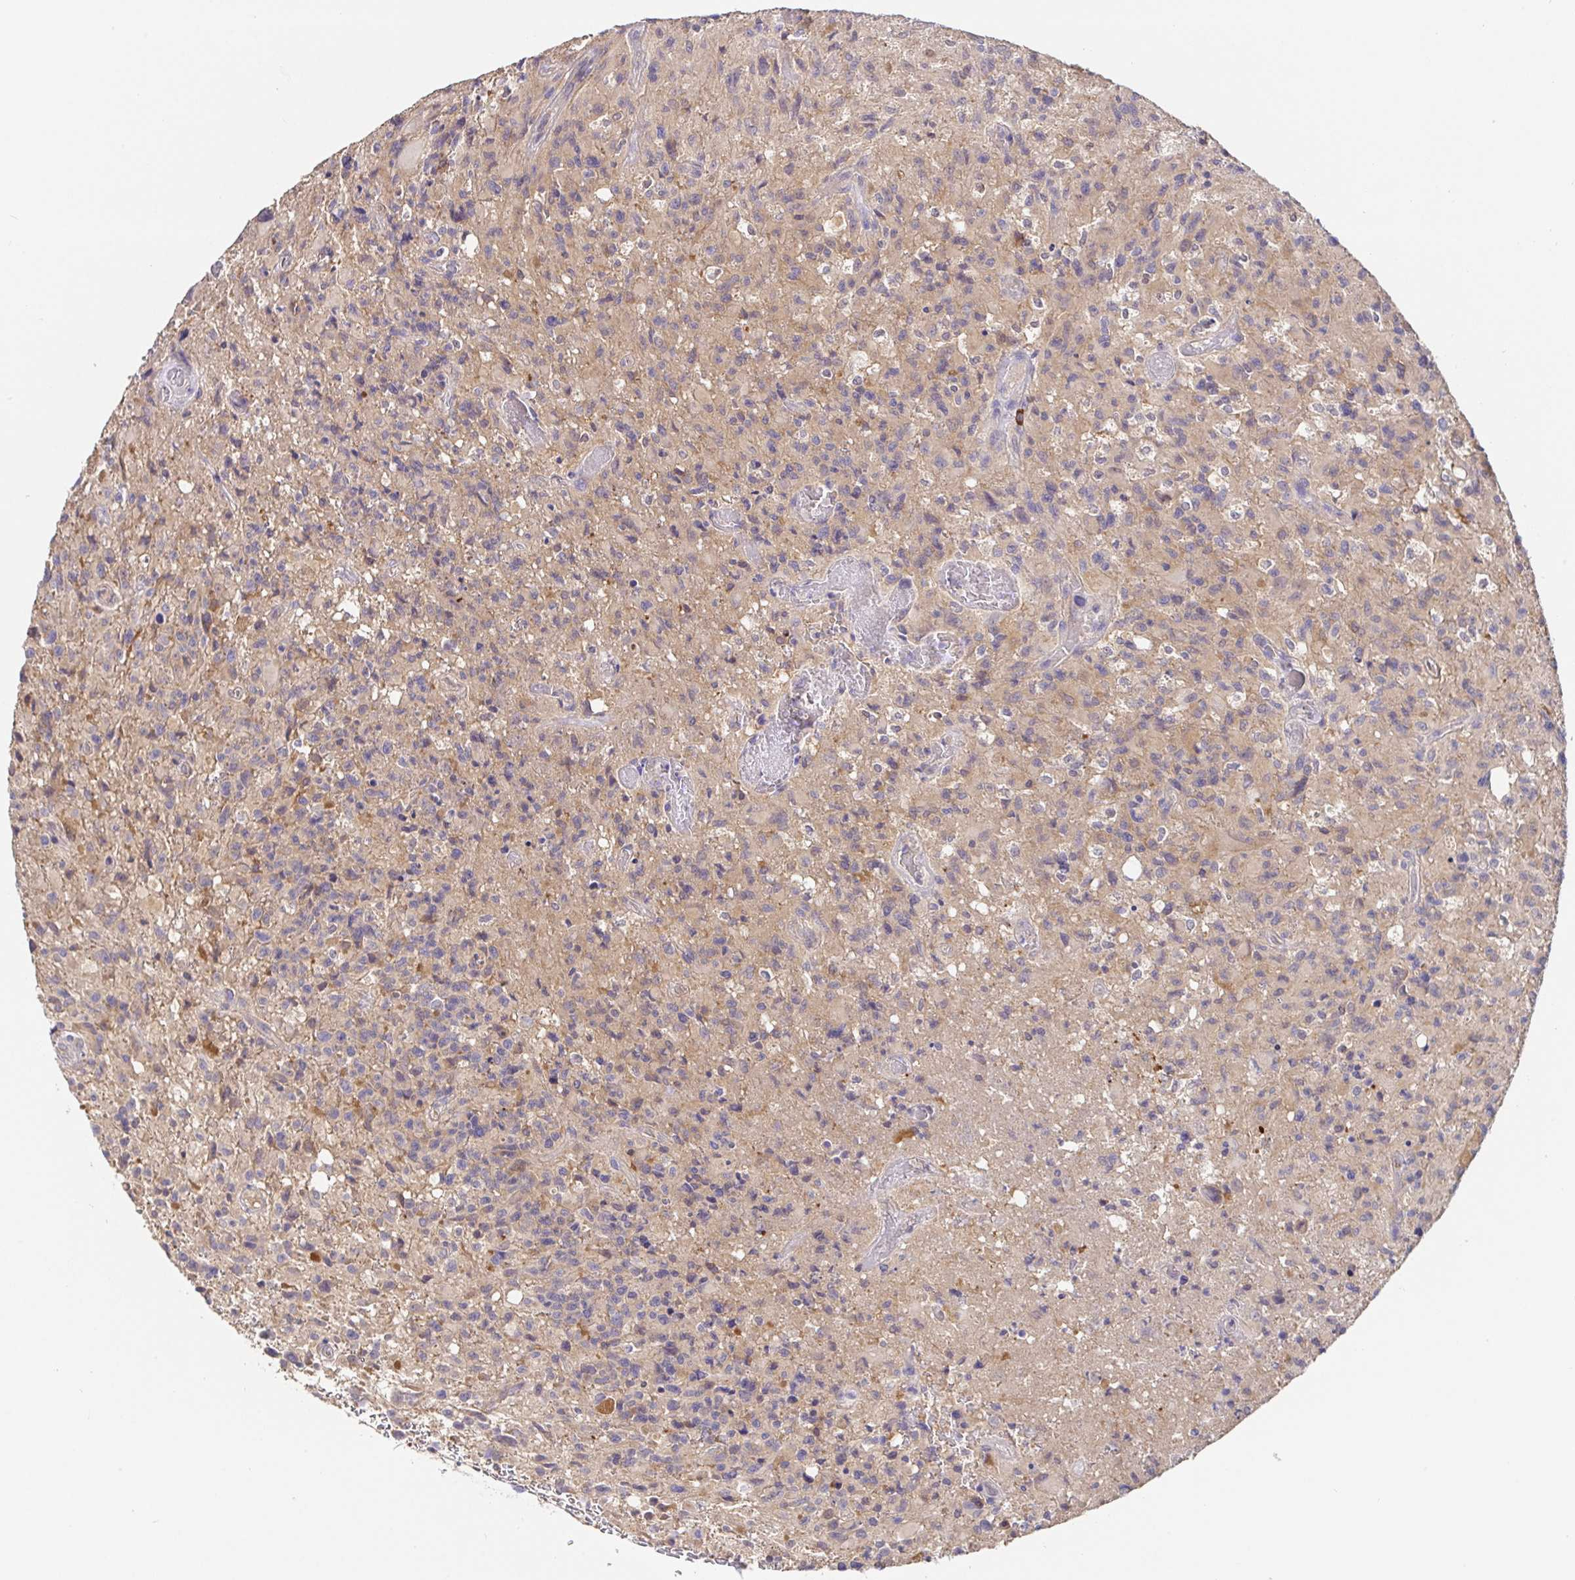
{"staining": {"intensity": "negative", "quantity": "none", "location": "none"}, "tissue": "glioma", "cell_type": "Tumor cells", "image_type": "cancer", "snomed": [{"axis": "morphology", "description": "Glioma, malignant, High grade"}, {"axis": "topography", "description": "Brain"}], "caption": "A high-resolution histopathology image shows immunohistochemistry staining of glioma, which shows no significant positivity in tumor cells.", "gene": "HAGH", "patient": {"sex": "male", "age": 63}}